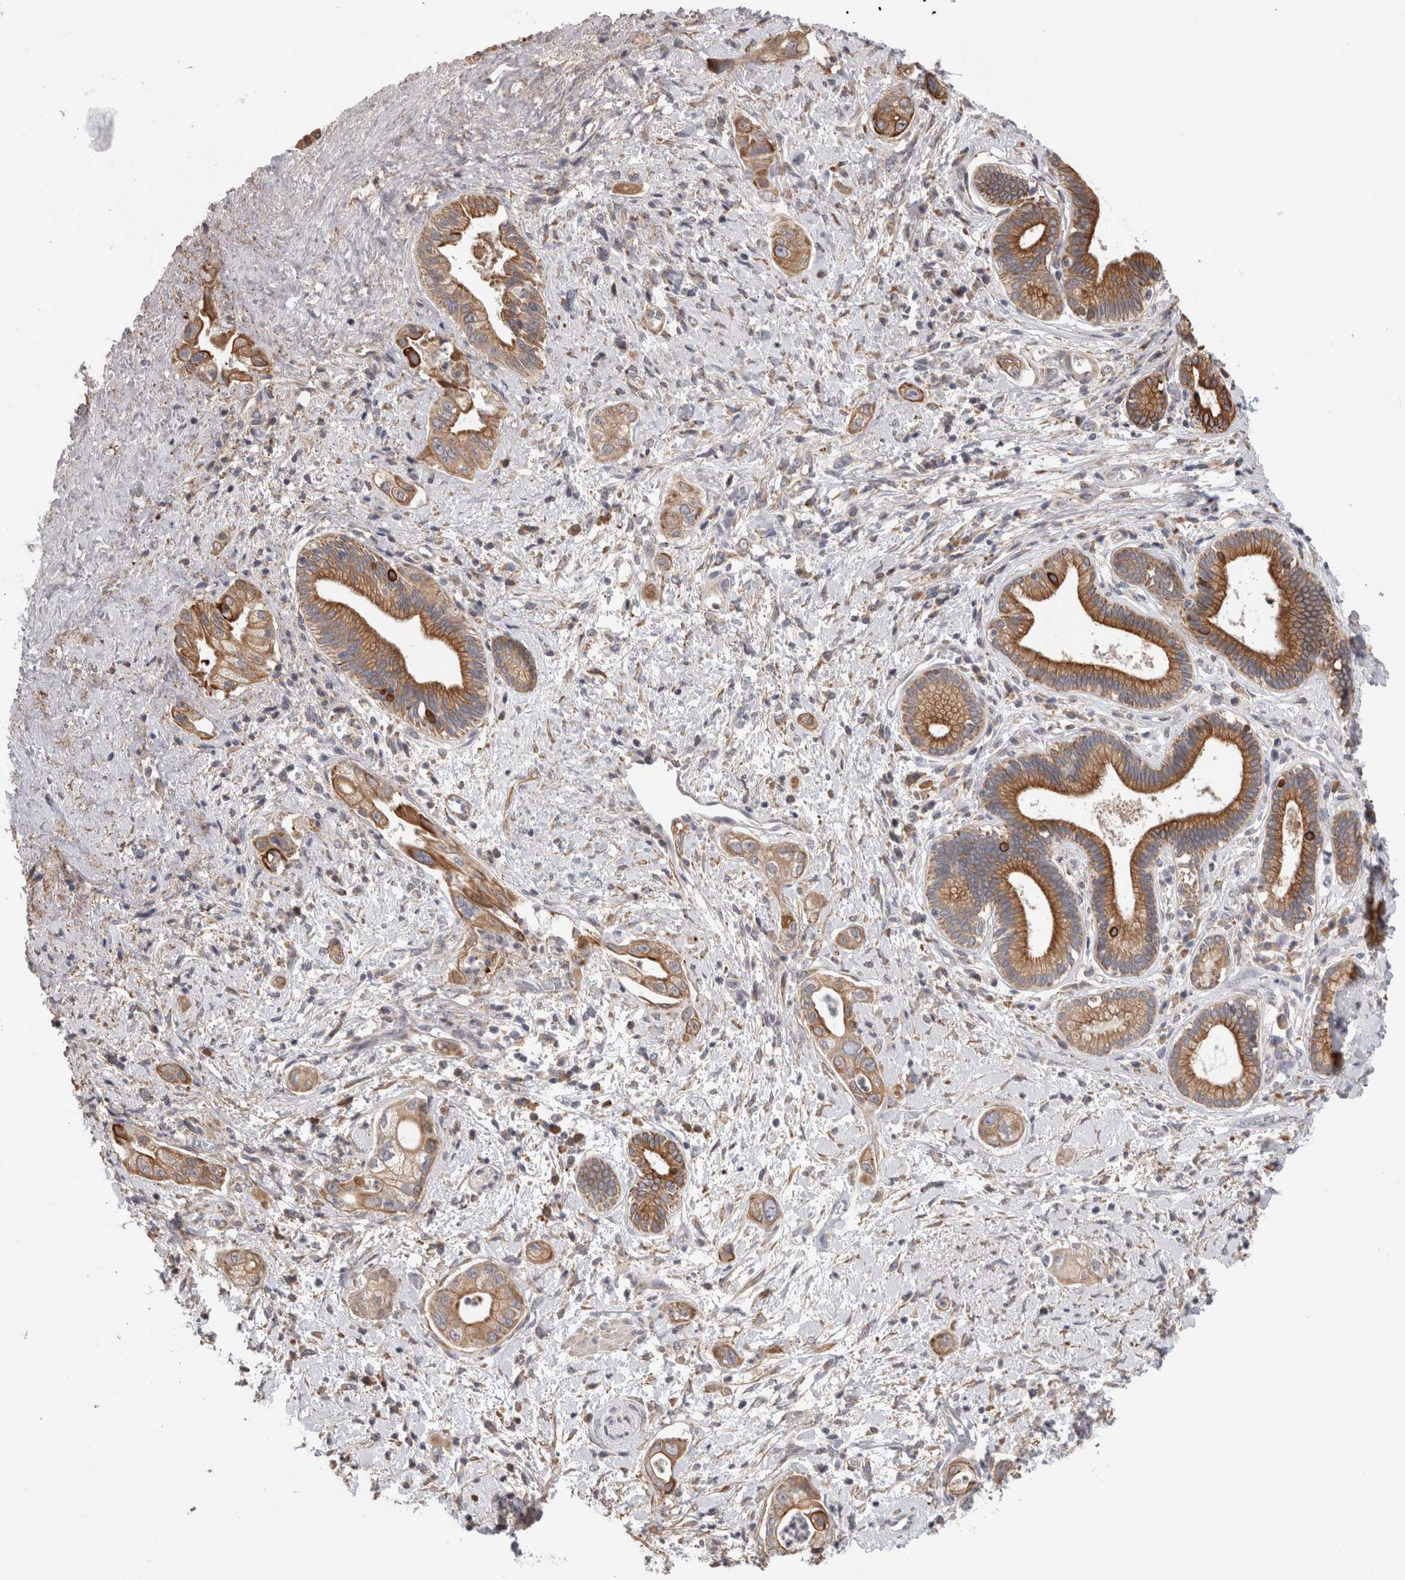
{"staining": {"intensity": "strong", "quantity": ">75%", "location": "cytoplasmic/membranous"}, "tissue": "pancreatic cancer", "cell_type": "Tumor cells", "image_type": "cancer", "snomed": [{"axis": "morphology", "description": "Adenocarcinoma, NOS"}, {"axis": "topography", "description": "Pancreas"}], "caption": "Protein staining by immunohistochemistry (IHC) shows strong cytoplasmic/membranous positivity in approximately >75% of tumor cells in pancreatic cancer. The staining was performed using DAB (3,3'-diaminobenzidine) to visualize the protein expression in brown, while the nuclei were stained in blue with hematoxylin (Magnification: 20x).", "gene": "SMAP2", "patient": {"sex": "male", "age": 58}}